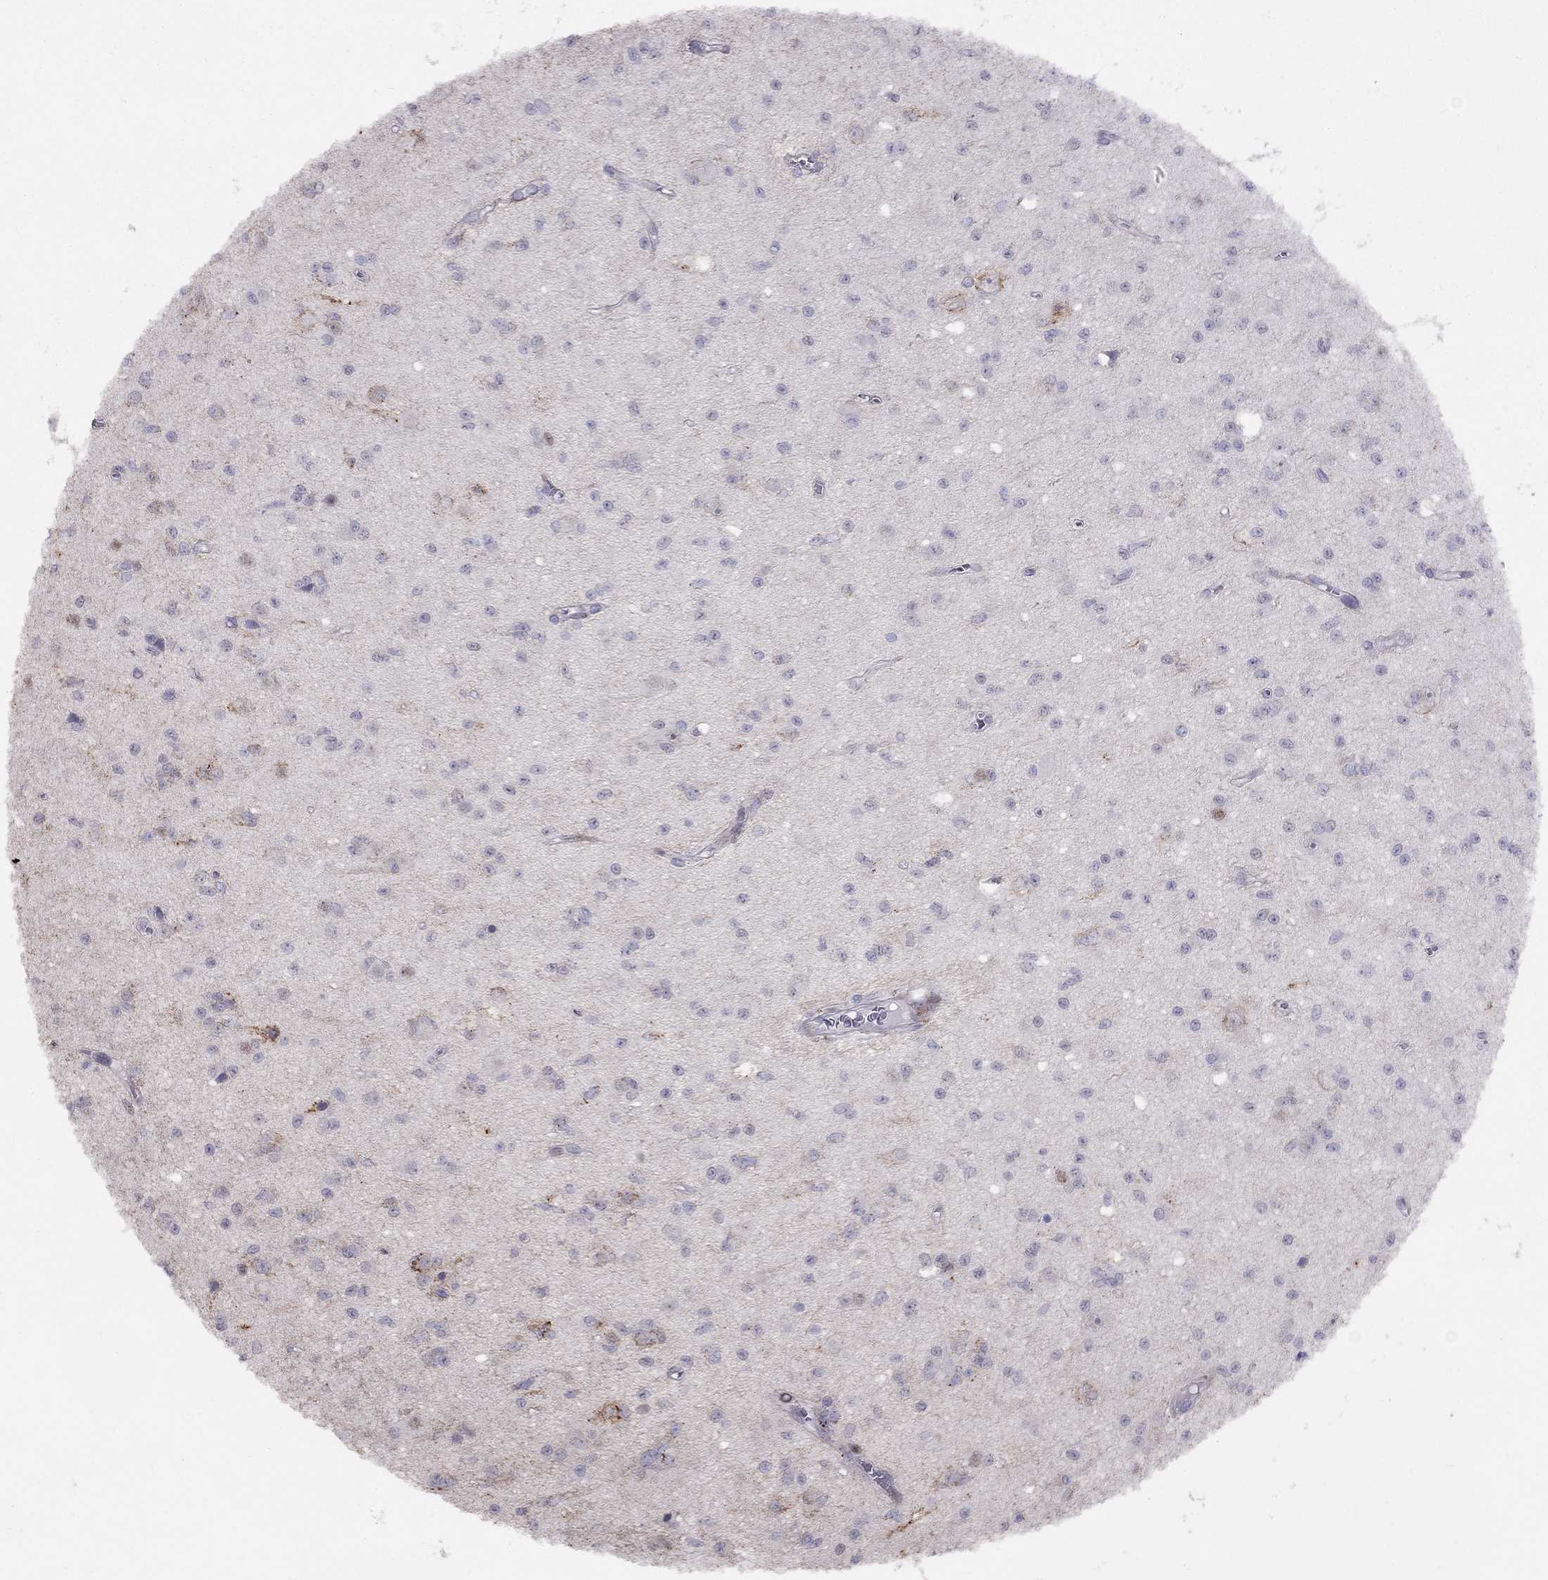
{"staining": {"intensity": "negative", "quantity": "none", "location": "none"}, "tissue": "glioma", "cell_type": "Tumor cells", "image_type": "cancer", "snomed": [{"axis": "morphology", "description": "Glioma, malignant, Low grade"}, {"axis": "topography", "description": "Brain"}], "caption": "Low-grade glioma (malignant) was stained to show a protein in brown. There is no significant expression in tumor cells. (DAB IHC with hematoxylin counter stain).", "gene": "MAGEB4", "patient": {"sex": "female", "age": 45}}